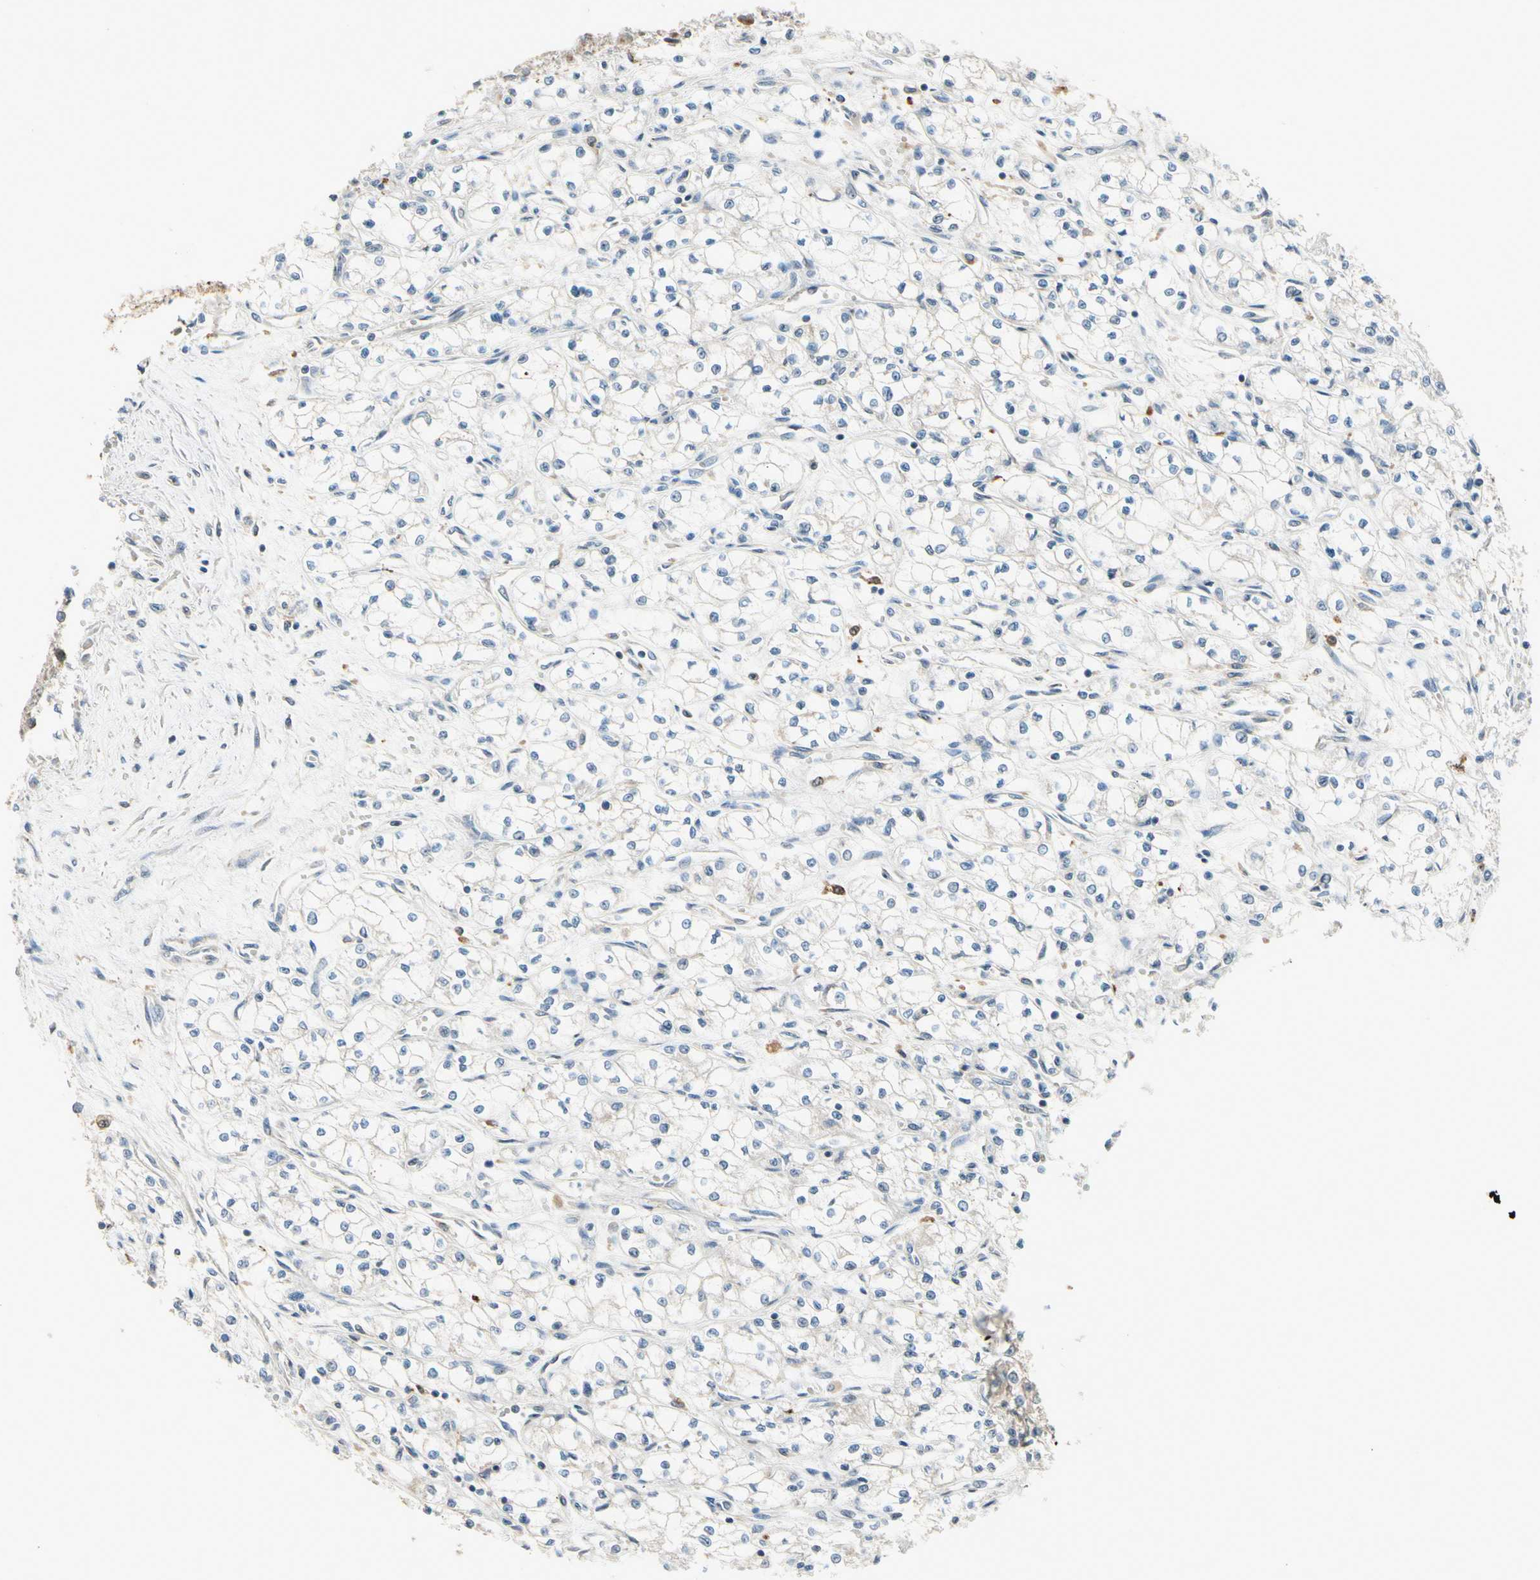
{"staining": {"intensity": "negative", "quantity": "none", "location": "none"}, "tissue": "renal cancer", "cell_type": "Tumor cells", "image_type": "cancer", "snomed": [{"axis": "morphology", "description": "Normal tissue, NOS"}, {"axis": "morphology", "description": "Adenocarcinoma, NOS"}, {"axis": "topography", "description": "Kidney"}], "caption": "Immunohistochemistry of human renal cancer shows no staining in tumor cells.", "gene": "NPHP3", "patient": {"sex": "male", "age": 59}}